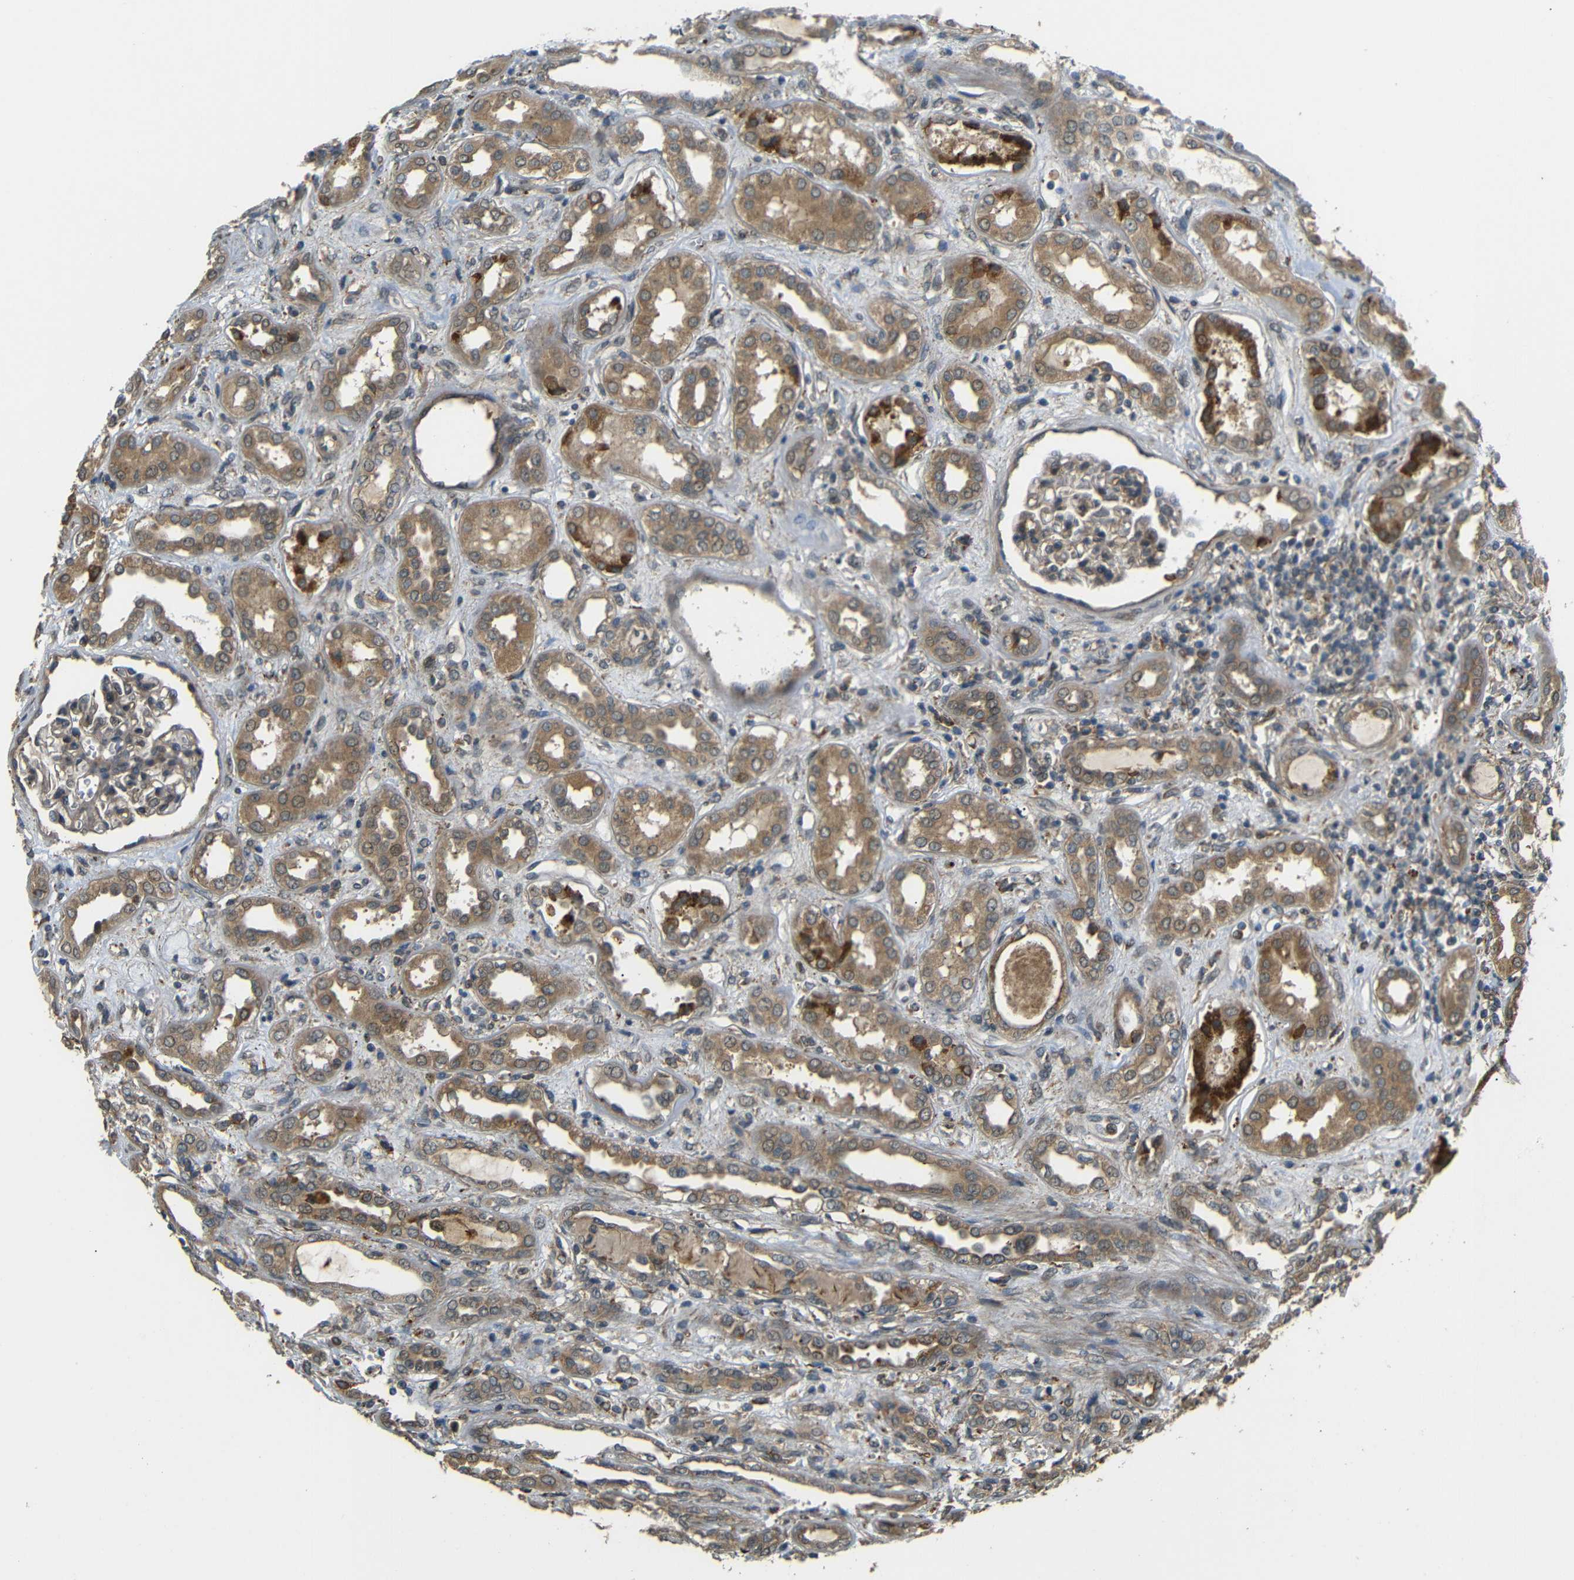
{"staining": {"intensity": "weak", "quantity": ">75%", "location": "cytoplasmic/membranous"}, "tissue": "kidney", "cell_type": "Cells in glomeruli", "image_type": "normal", "snomed": [{"axis": "morphology", "description": "Normal tissue, NOS"}, {"axis": "topography", "description": "Kidney"}], "caption": "Immunohistochemical staining of benign human kidney exhibits >75% levels of weak cytoplasmic/membranous protein positivity in about >75% of cells in glomeruli.", "gene": "EPHB2", "patient": {"sex": "male", "age": 59}}